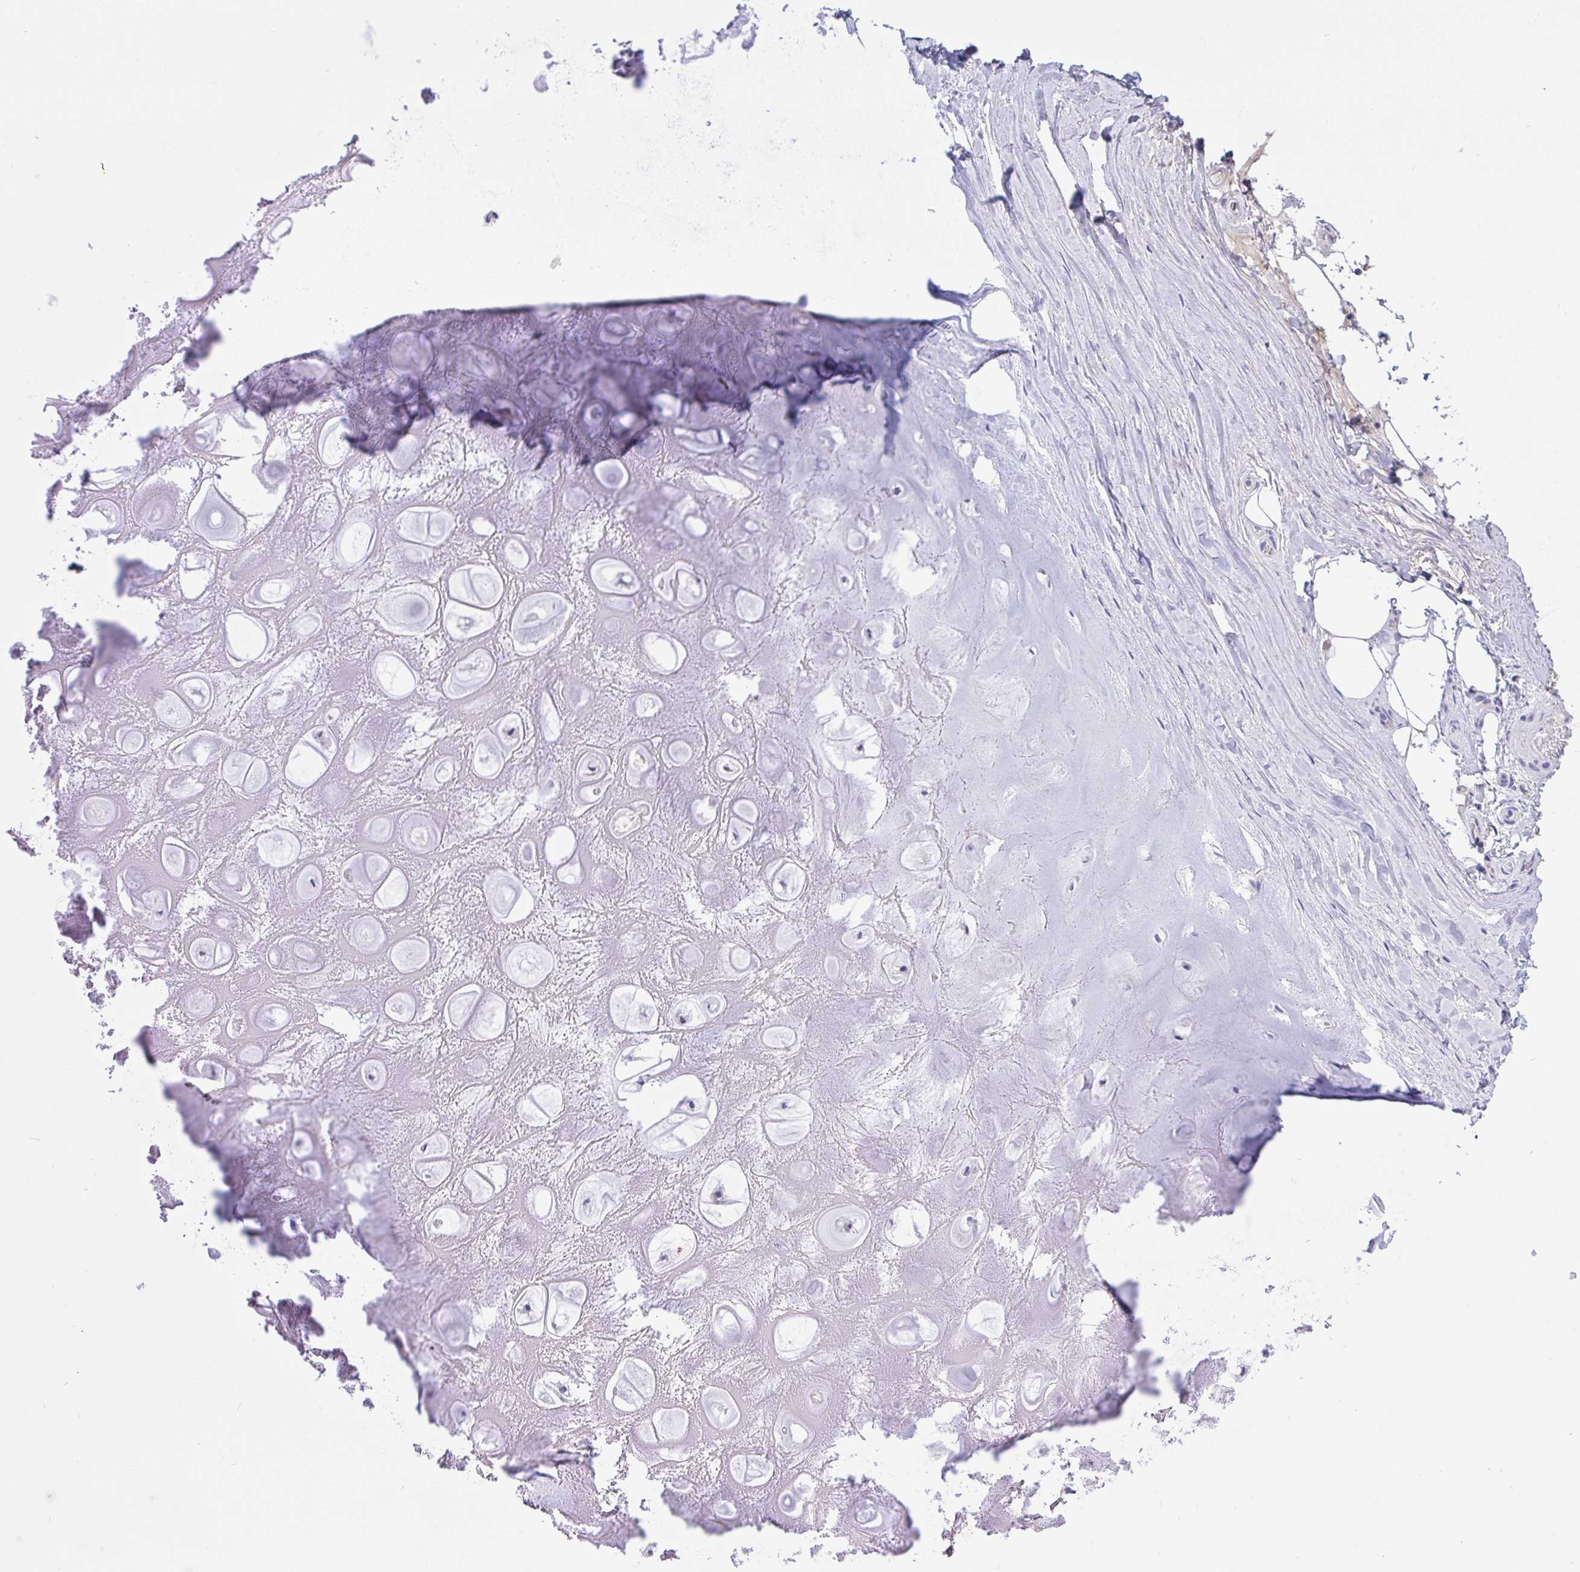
{"staining": {"intensity": "negative", "quantity": "none", "location": "none"}, "tissue": "adipose tissue", "cell_type": "Adipocytes", "image_type": "normal", "snomed": [{"axis": "morphology", "description": "Normal tissue, NOS"}, {"axis": "topography", "description": "Lymph node"}, {"axis": "topography", "description": "Cartilage tissue"}, {"axis": "topography", "description": "Nasopharynx"}], "caption": "Adipose tissue was stained to show a protein in brown. There is no significant staining in adipocytes.", "gene": "TMEM41A", "patient": {"sex": "male", "age": 63}}